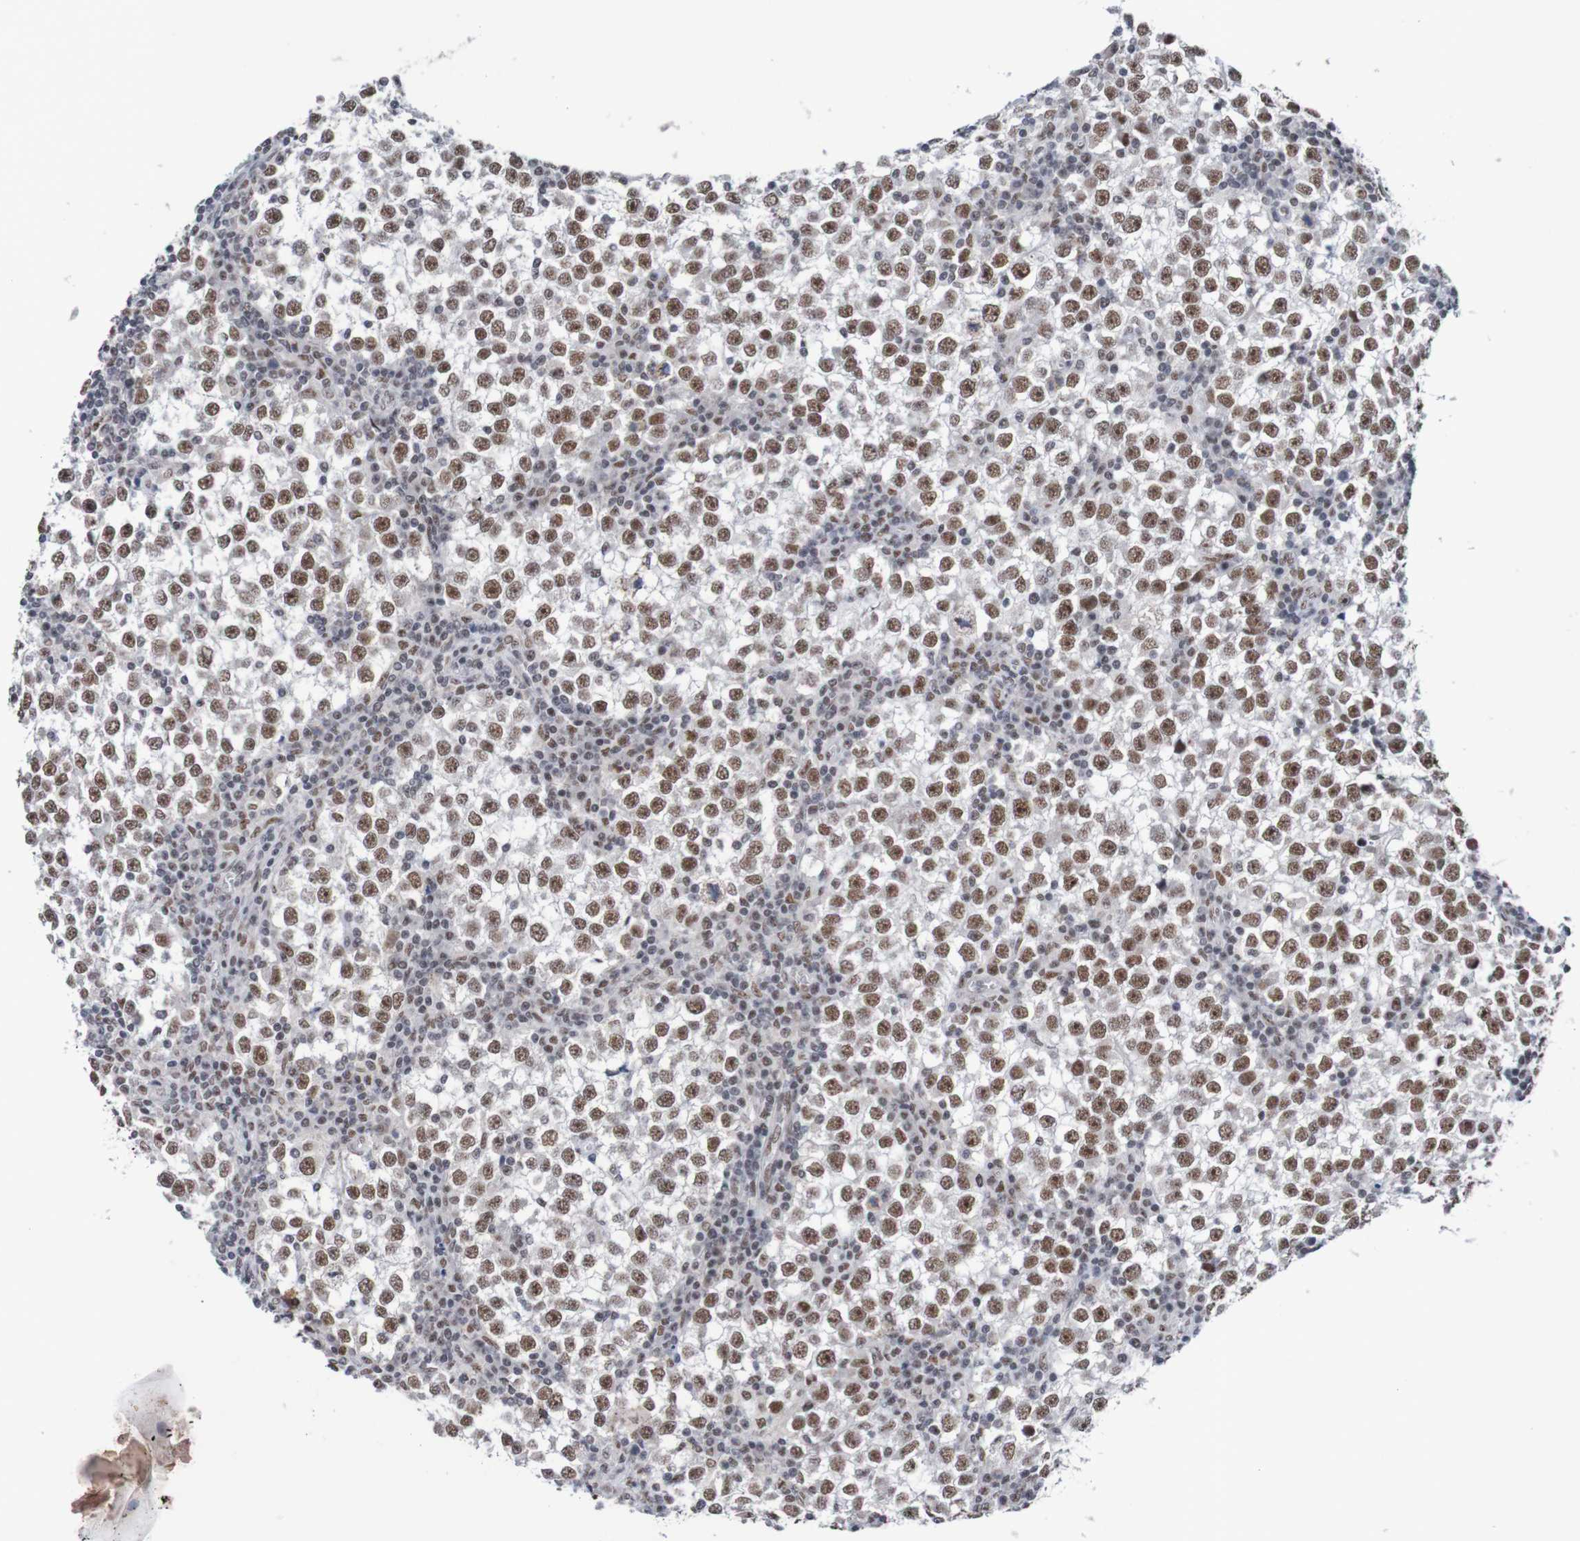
{"staining": {"intensity": "strong", "quantity": "25%-75%", "location": "nuclear"}, "tissue": "testis cancer", "cell_type": "Tumor cells", "image_type": "cancer", "snomed": [{"axis": "morphology", "description": "Seminoma, NOS"}, {"axis": "topography", "description": "Testis"}], "caption": "Human testis cancer (seminoma) stained with a protein marker displays strong staining in tumor cells.", "gene": "CDC5L", "patient": {"sex": "male", "age": 65}}